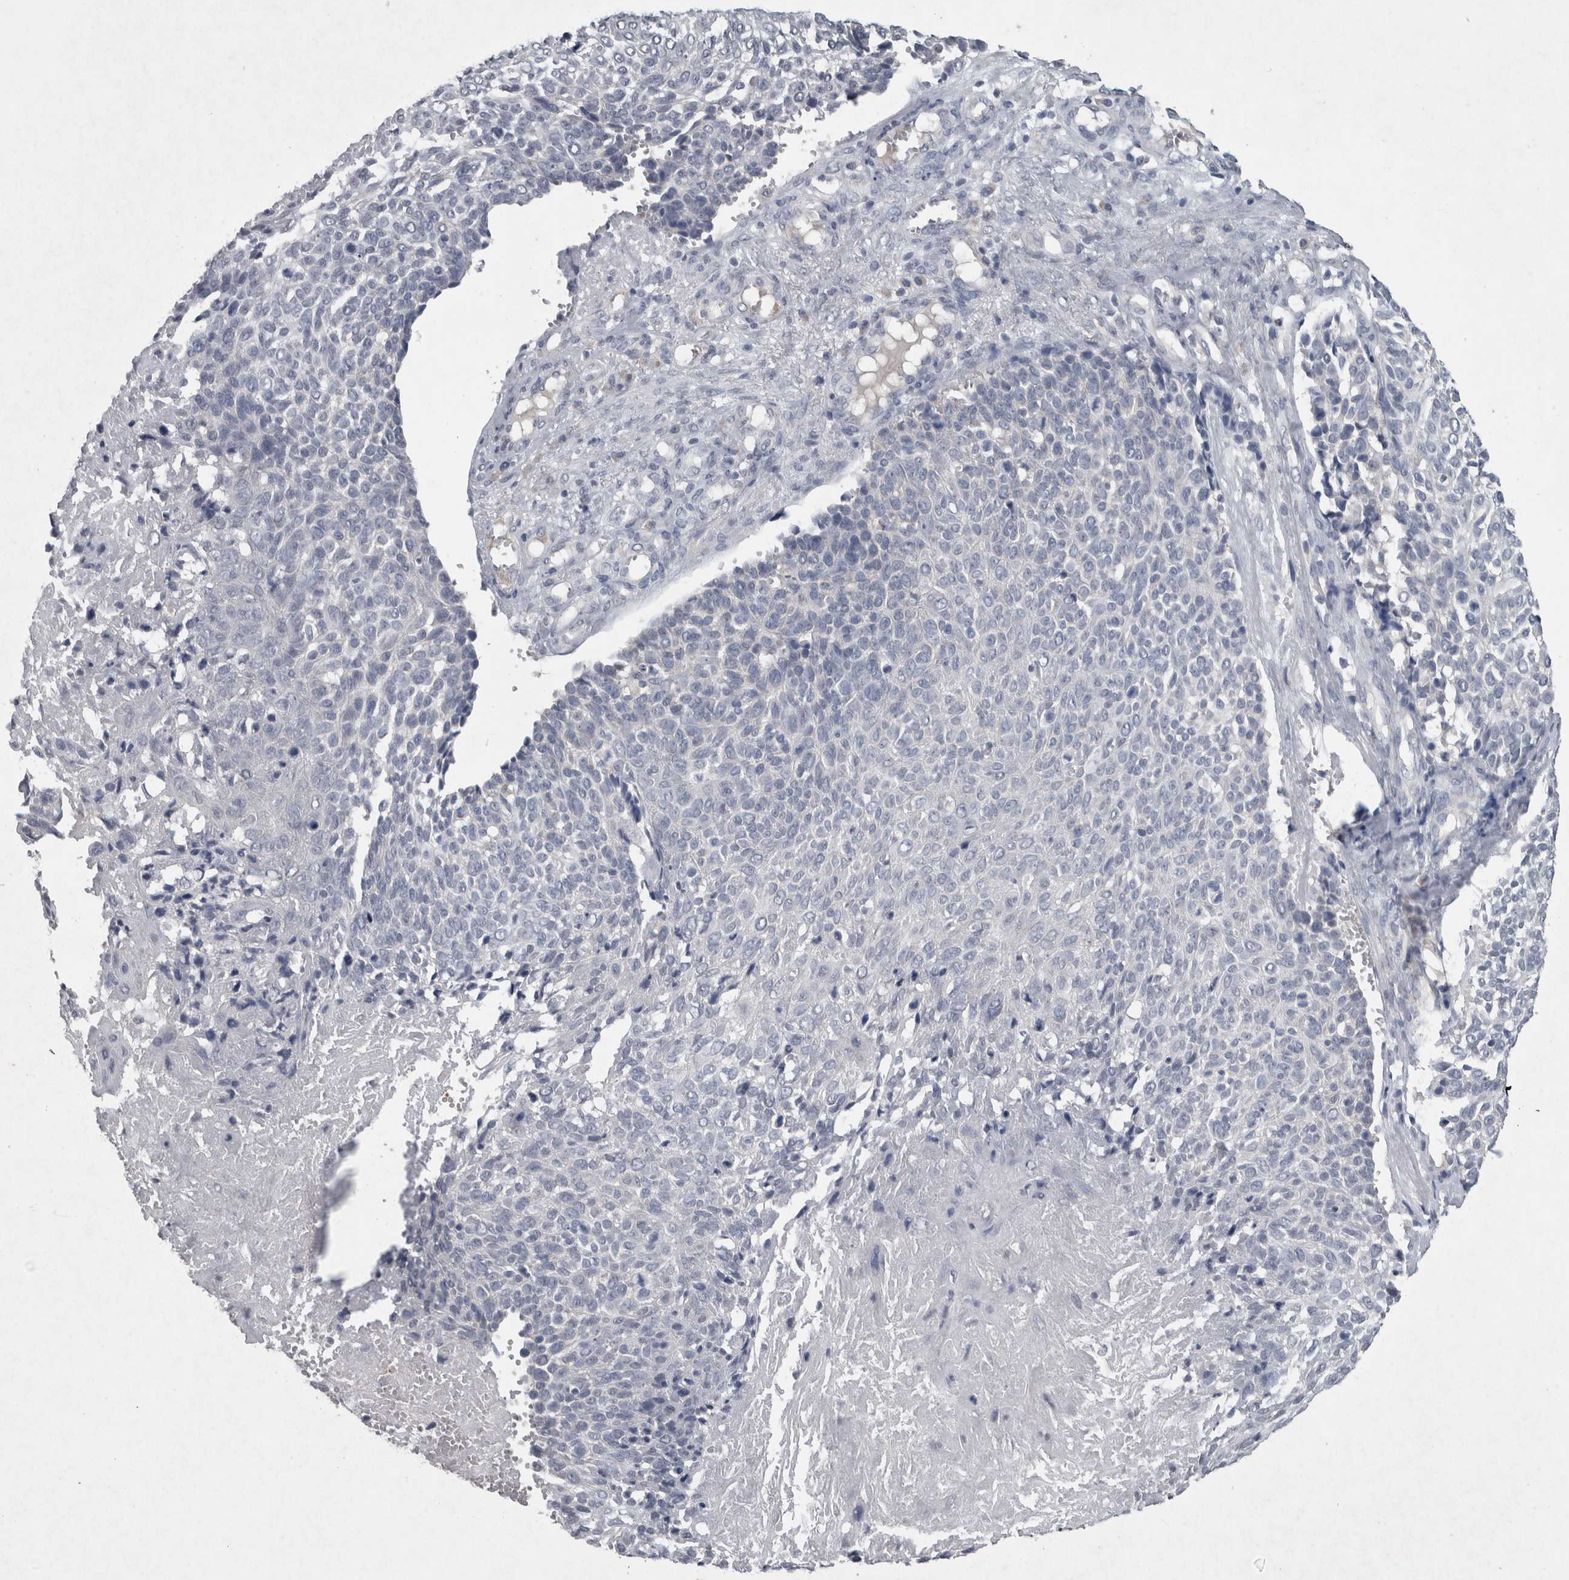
{"staining": {"intensity": "negative", "quantity": "none", "location": "none"}, "tissue": "cervical cancer", "cell_type": "Tumor cells", "image_type": "cancer", "snomed": [{"axis": "morphology", "description": "Squamous cell carcinoma, NOS"}, {"axis": "topography", "description": "Cervix"}], "caption": "IHC histopathology image of neoplastic tissue: cervical squamous cell carcinoma stained with DAB (3,3'-diaminobenzidine) shows no significant protein staining in tumor cells.", "gene": "WNT7A", "patient": {"sex": "female", "age": 74}}